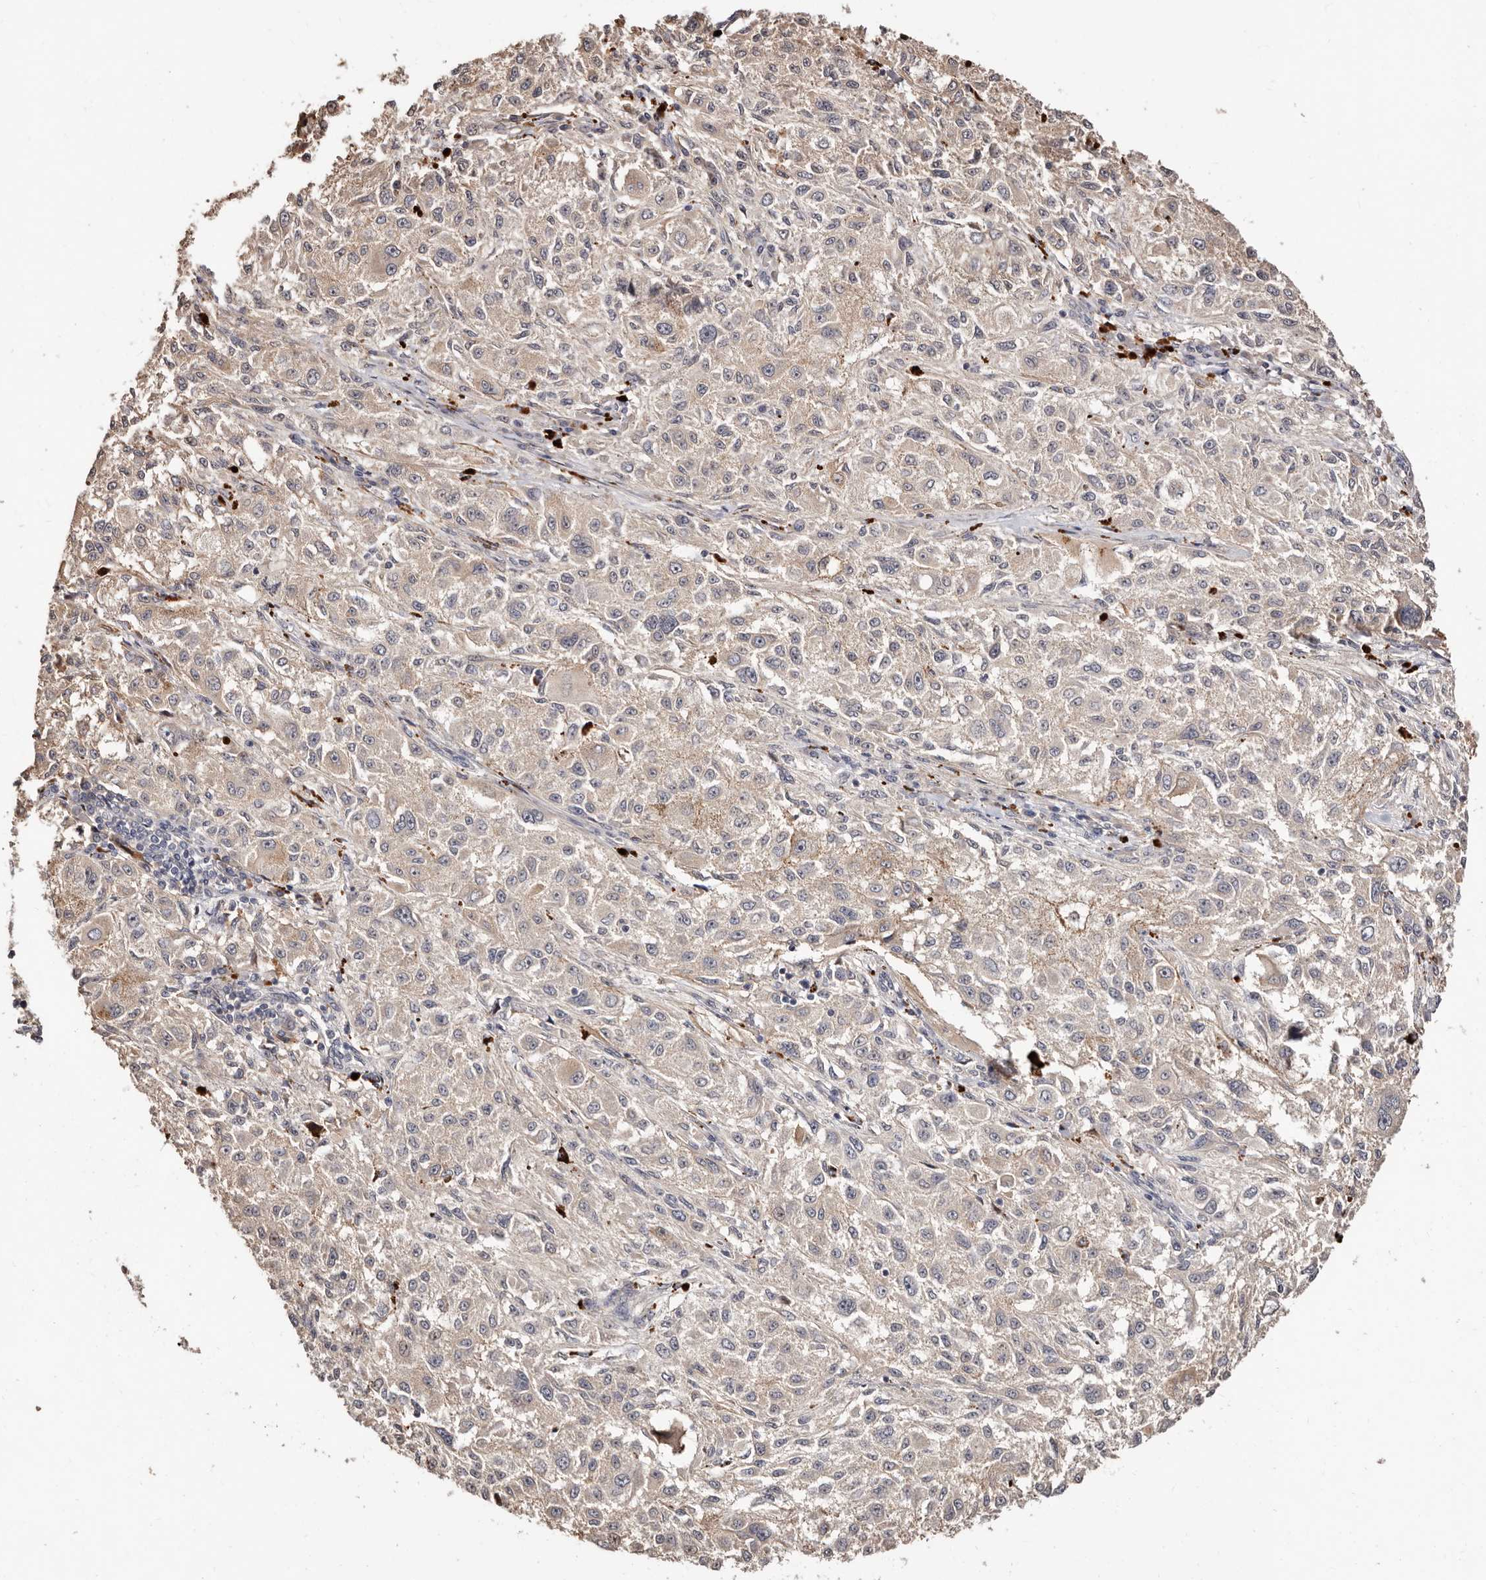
{"staining": {"intensity": "weak", "quantity": "<25%", "location": "cytoplasmic/membranous"}, "tissue": "melanoma", "cell_type": "Tumor cells", "image_type": "cancer", "snomed": [{"axis": "morphology", "description": "Necrosis, NOS"}, {"axis": "morphology", "description": "Malignant melanoma, NOS"}, {"axis": "topography", "description": "Skin"}], "caption": "The photomicrograph demonstrates no staining of tumor cells in melanoma.", "gene": "TRIP13", "patient": {"sex": "female", "age": 87}}